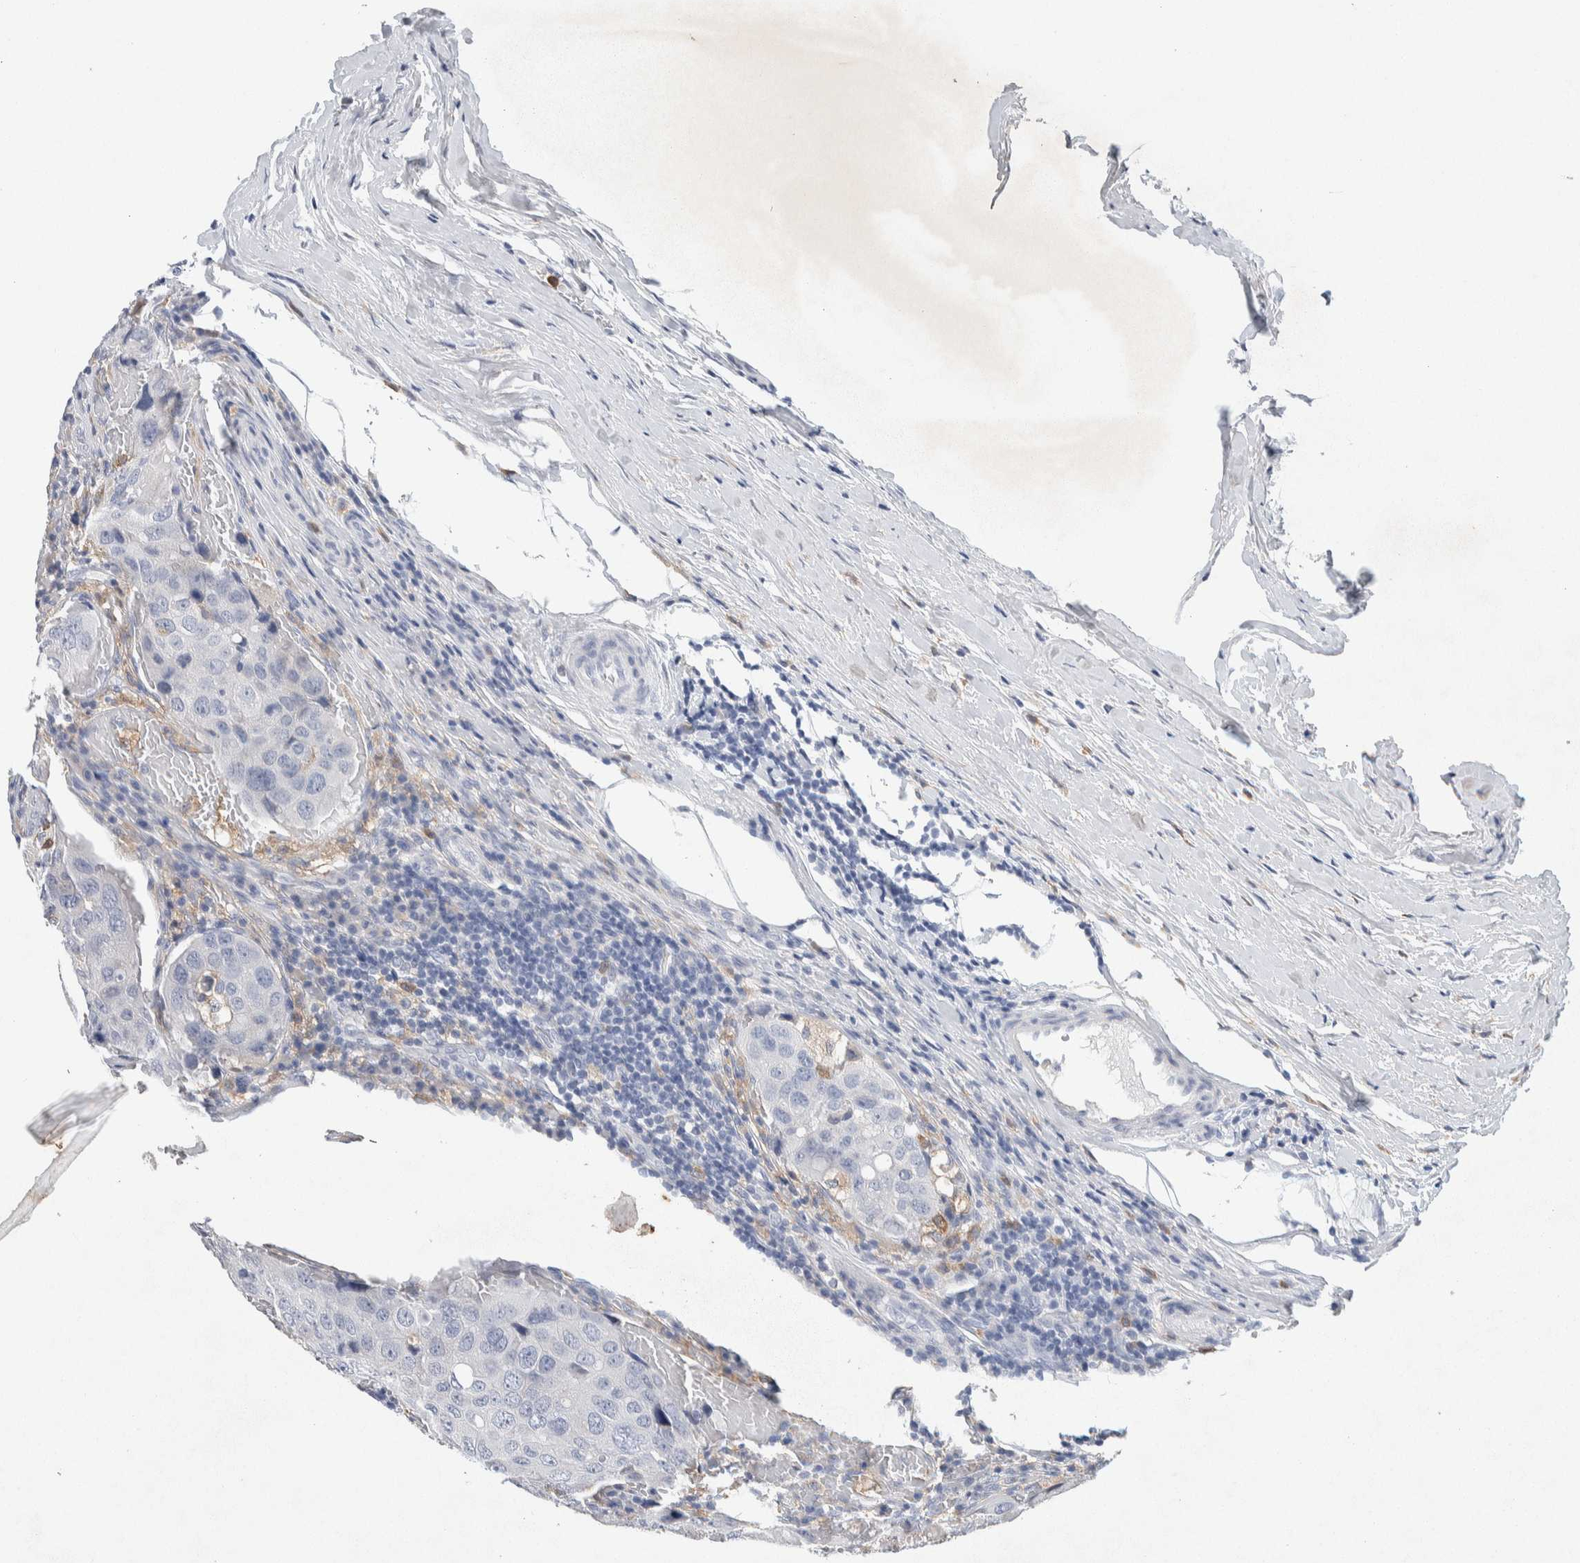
{"staining": {"intensity": "negative", "quantity": "none", "location": "none"}, "tissue": "urothelial cancer", "cell_type": "Tumor cells", "image_type": "cancer", "snomed": [{"axis": "morphology", "description": "Urothelial carcinoma, High grade"}, {"axis": "topography", "description": "Lymph node"}, {"axis": "topography", "description": "Urinary bladder"}], "caption": "Immunohistochemistry of urothelial cancer displays no staining in tumor cells.", "gene": "NCF2", "patient": {"sex": "male", "age": 51}}